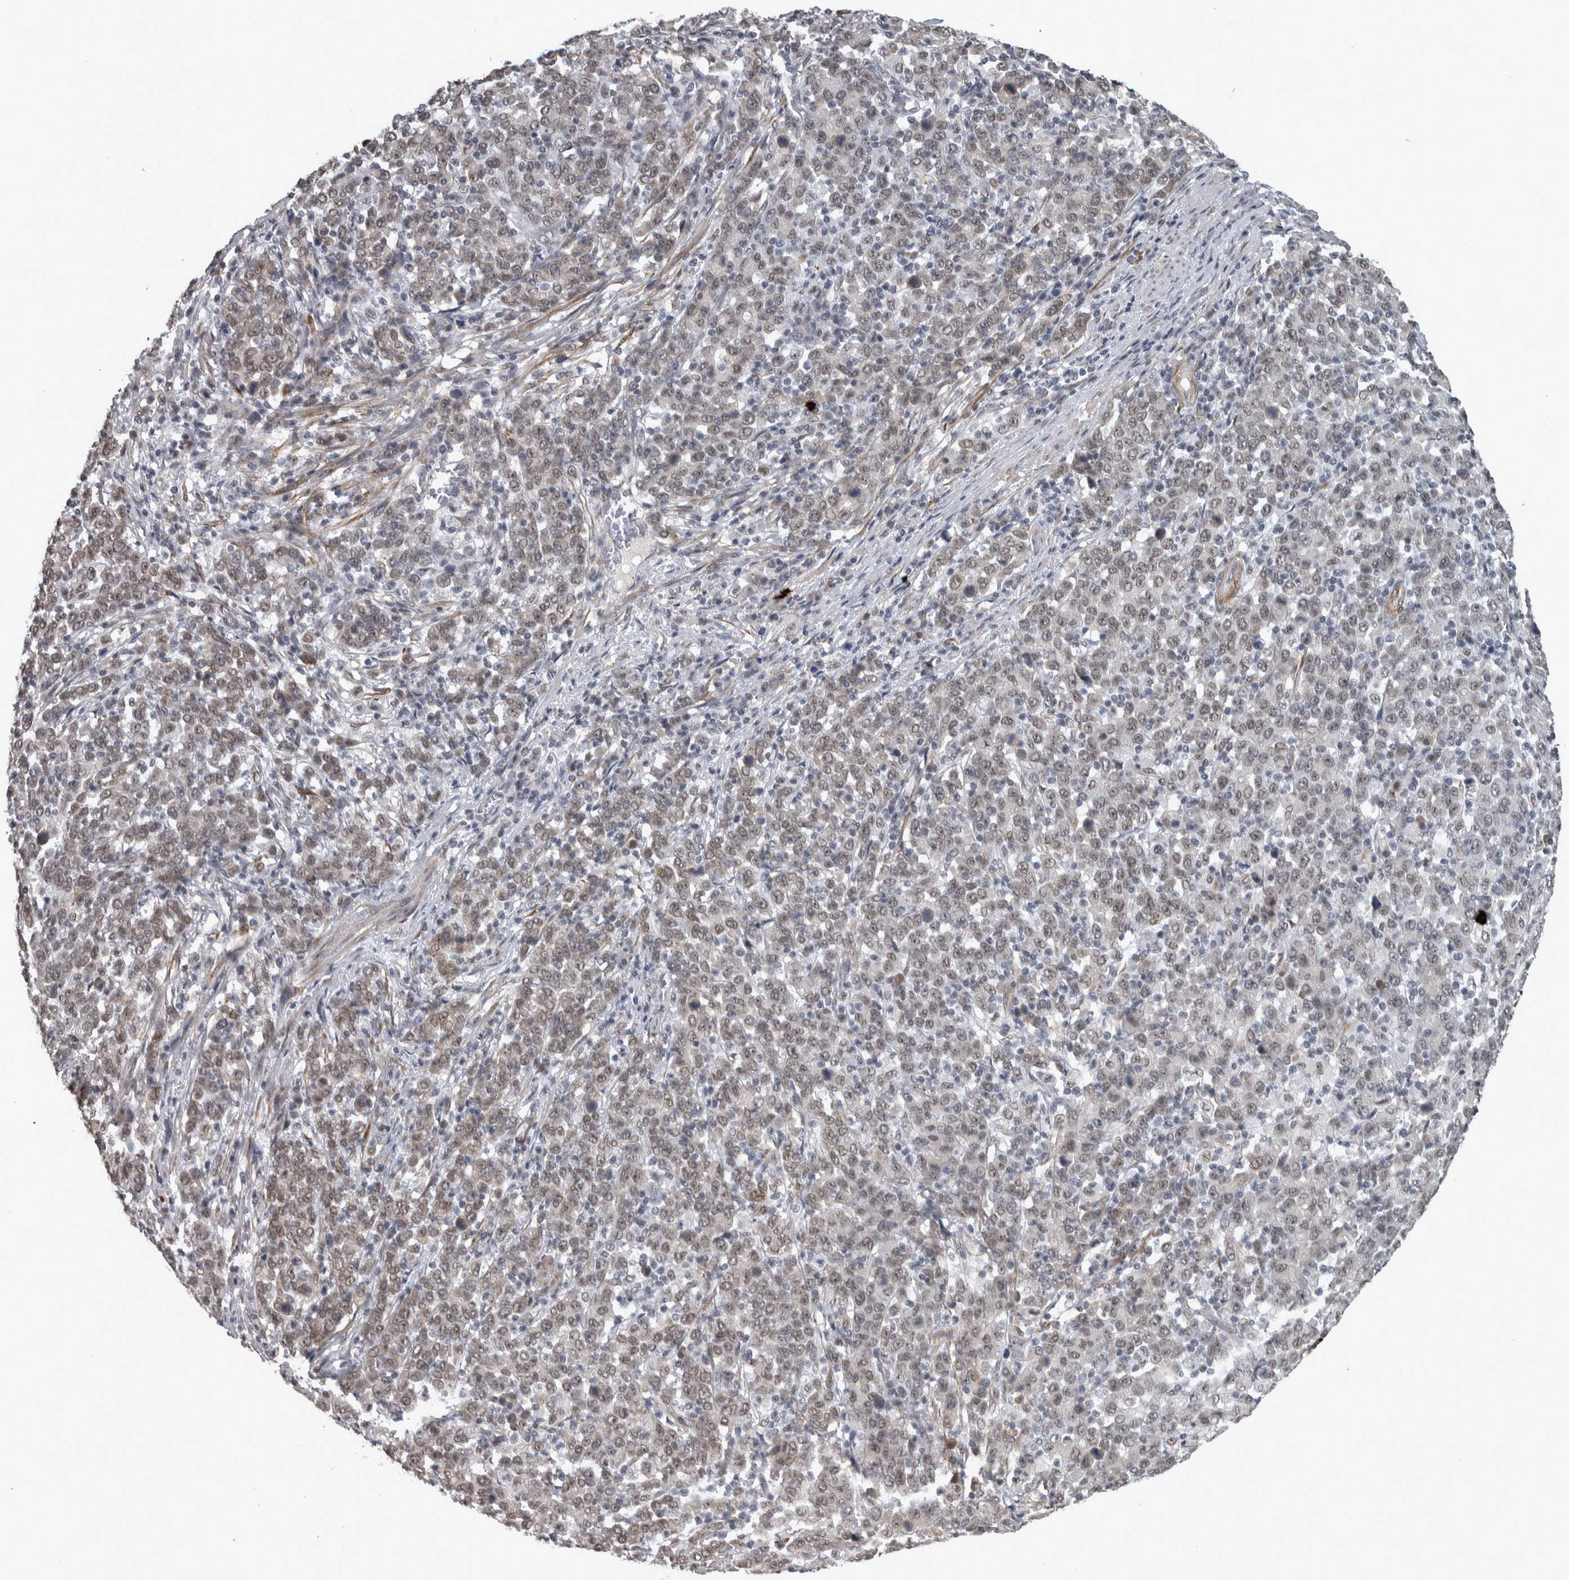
{"staining": {"intensity": "weak", "quantity": "25%-75%", "location": "nuclear"}, "tissue": "stomach cancer", "cell_type": "Tumor cells", "image_type": "cancer", "snomed": [{"axis": "morphology", "description": "Adenocarcinoma, NOS"}, {"axis": "topography", "description": "Stomach, upper"}], "caption": "Tumor cells demonstrate low levels of weak nuclear staining in approximately 25%-75% of cells in stomach cancer (adenocarcinoma).", "gene": "DDX42", "patient": {"sex": "male", "age": 69}}